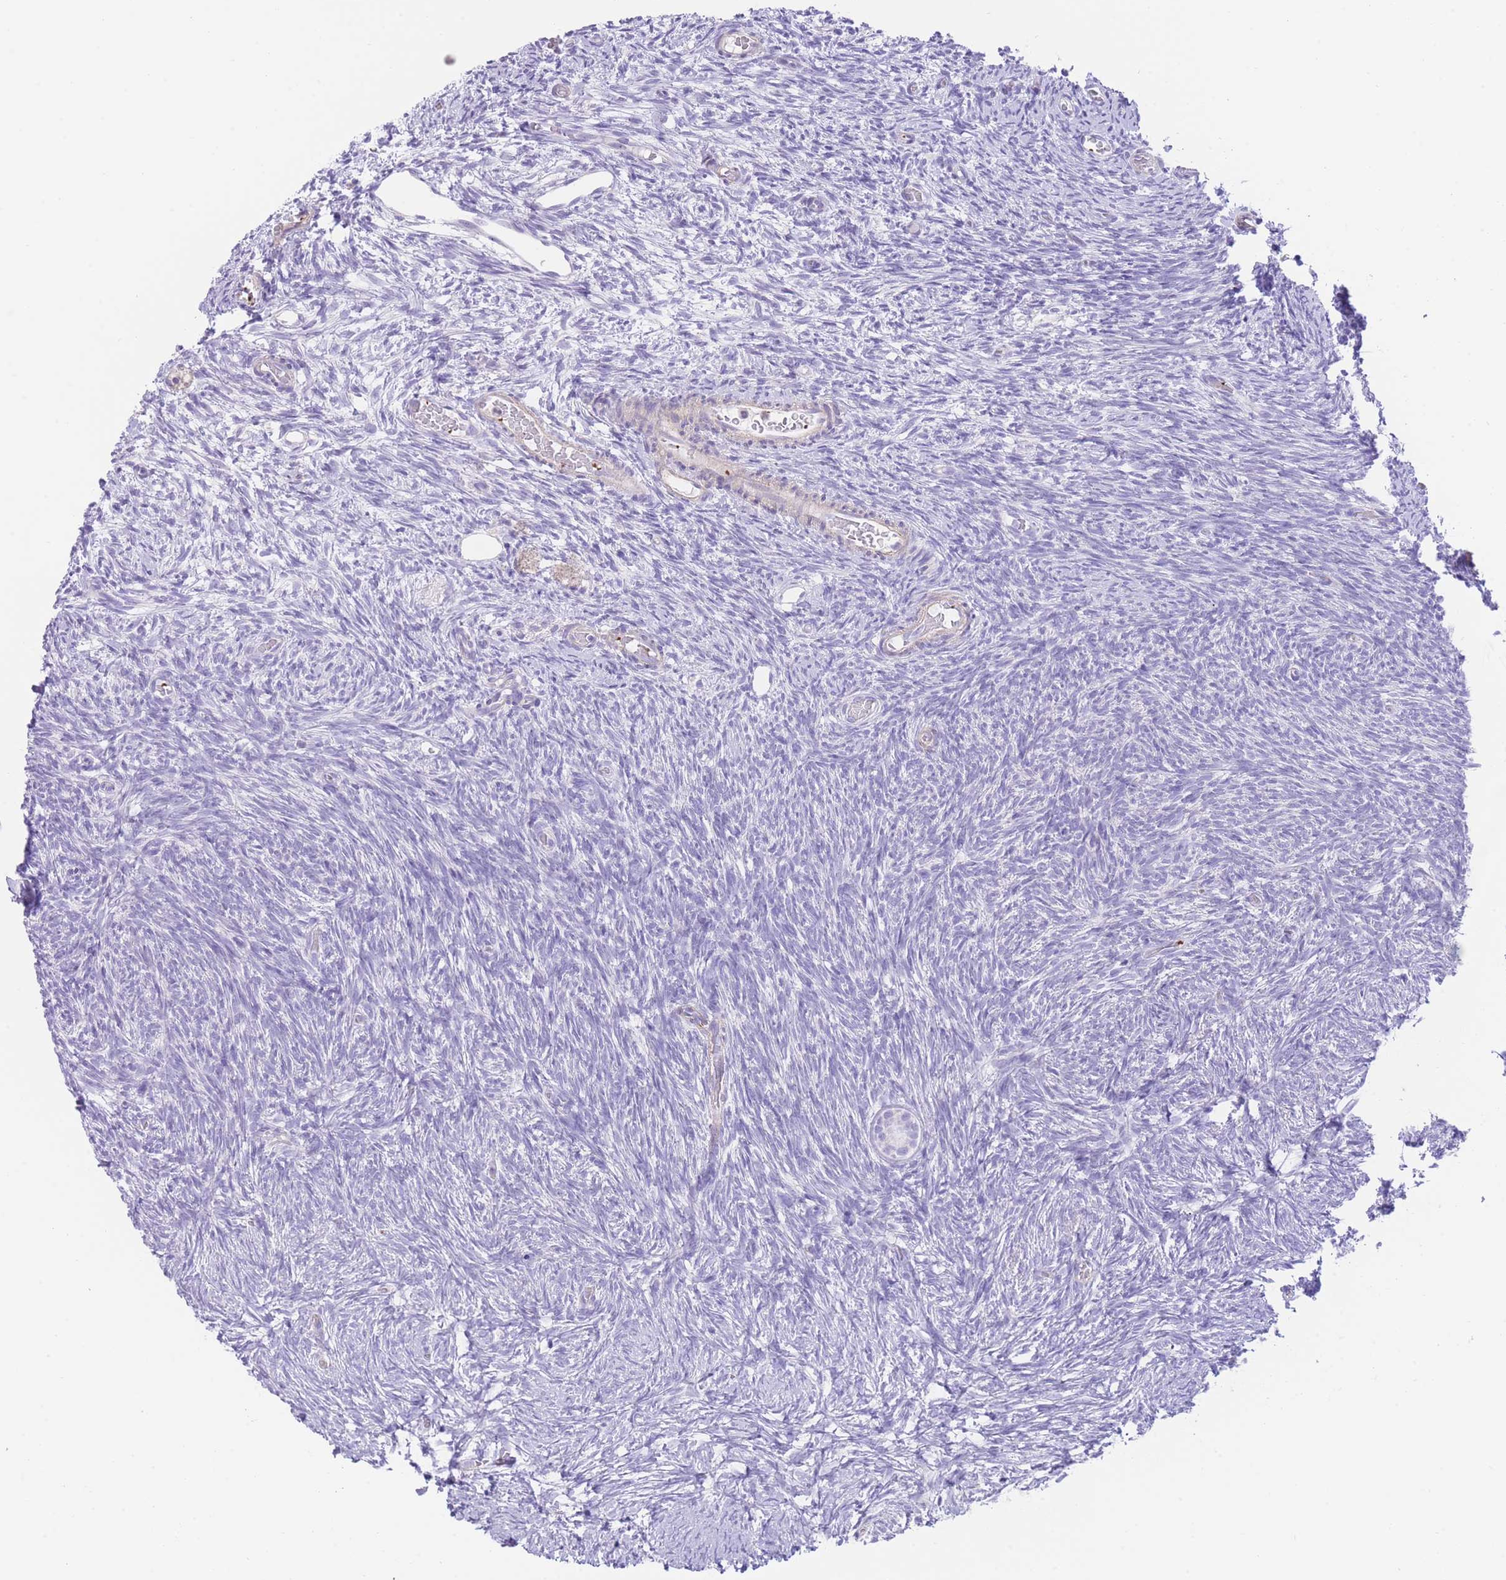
{"staining": {"intensity": "negative", "quantity": "none", "location": "none"}, "tissue": "ovary", "cell_type": "Ovarian stroma cells", "image_type": "normal", "snomed": [{"axis": "morphology", "description": "Normal tissue, NOS"}, {"axis": "topography", "description": "Ovary"}], "caption": "Immunohistochemistry histopathology image of unremarkable ovary: human ovary stained with DAB shows no significant protein expression in ovarian stroma cells.", "gene": "ENSG00000289258", "patient": {"sex": "female", "age": 39}}